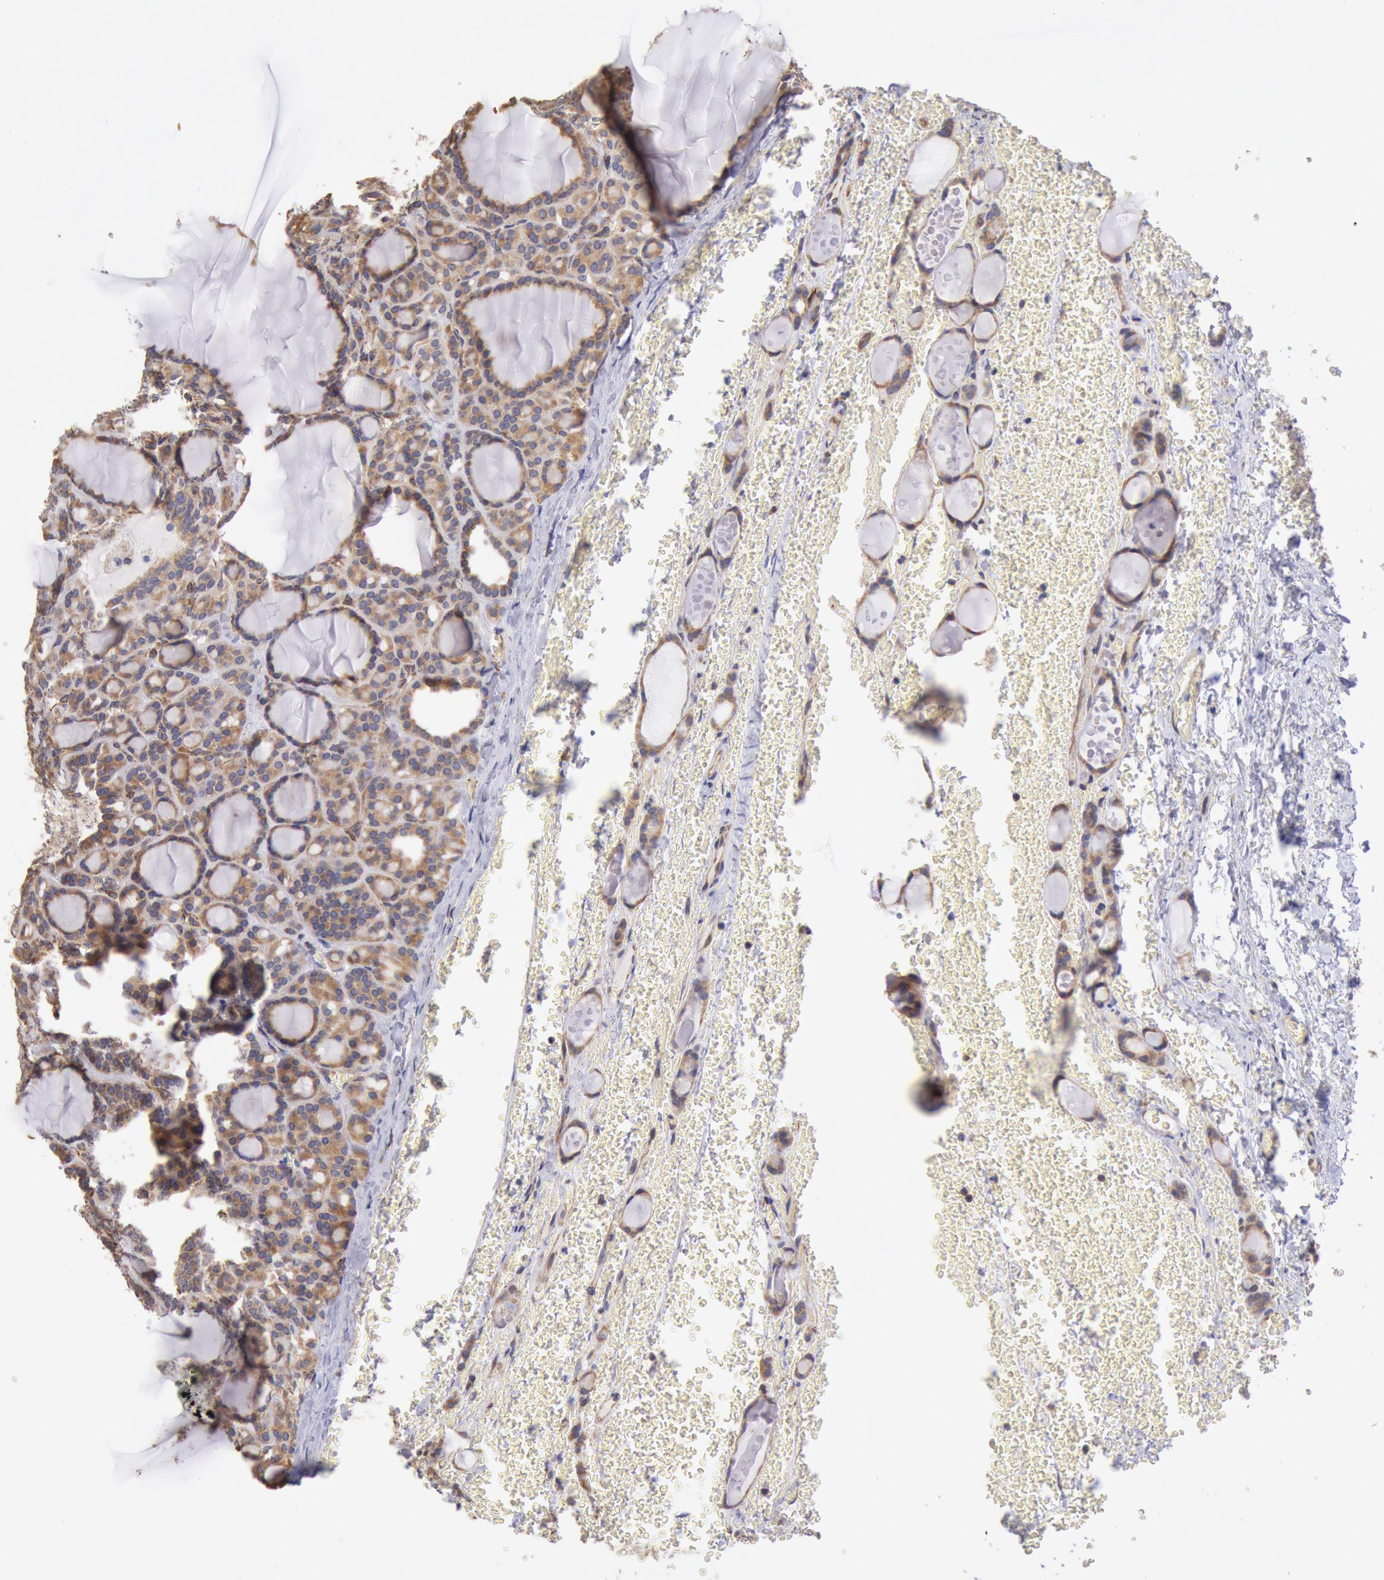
{"staining": {"intensity": "moderate", "quantity": ">75%", "location": "cytoplasmic/membranous"}, "tissue": "thyroid cancer", "cell_type": "Tumor cells", "image_type": "cancer", "snomed": [{"axis": "morphology", "description": "Follicular adenoma carcinoma, NOS"}, {"axis": "topography", "description": "Thyroid gland"}], "caption": "Immunohistochemical staining of thyroid follicular adenoma carcinoma displays medium levels of moderate cytoplasmic/membranous protein positivity in about >75% of tumor cells.", "gene": "DRG1", "patient": {"sex": "female", "age": 71}}